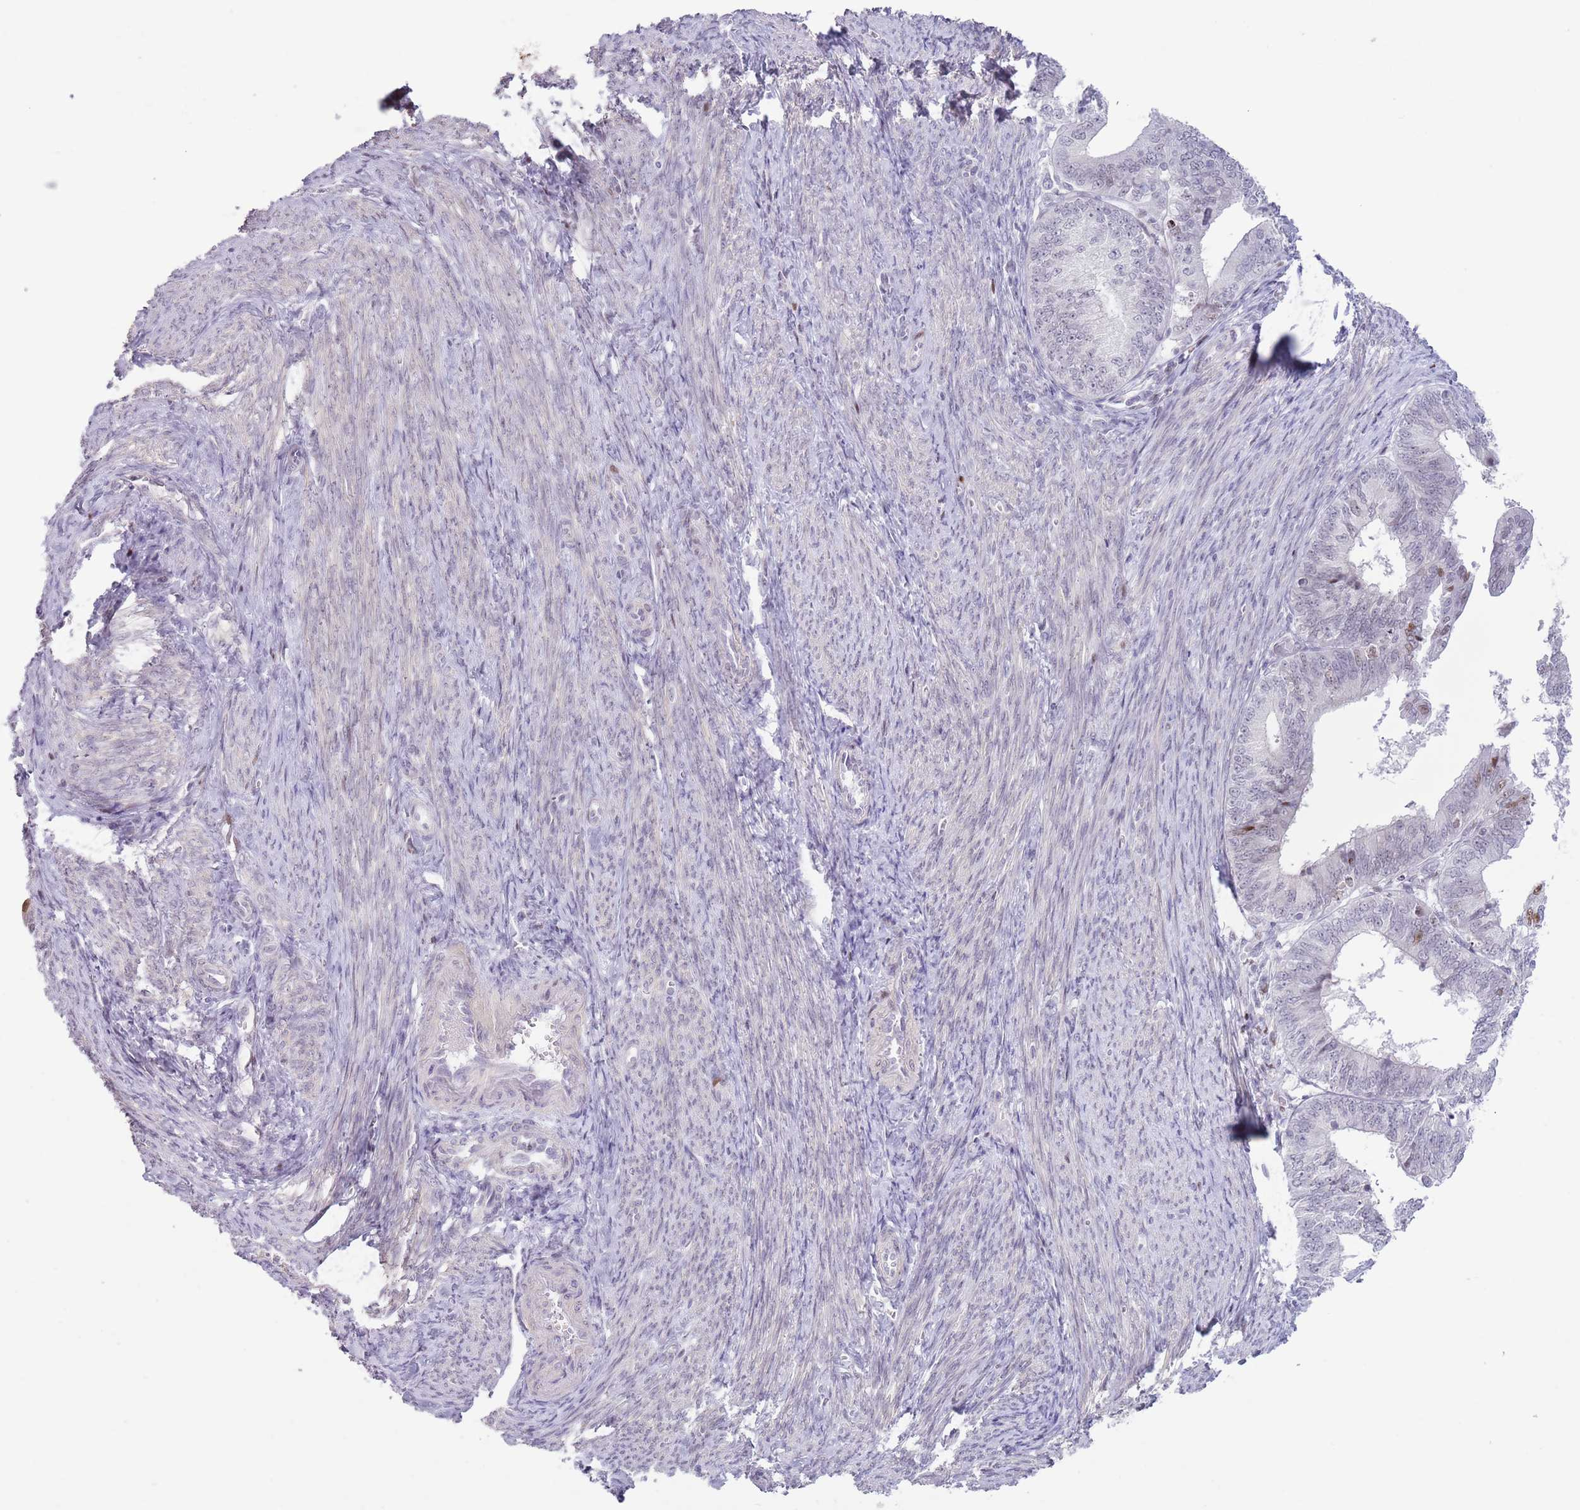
{"staining": {"intensity": "negative", "quantity": "none", "location": "none"}, "tissue": "endometrial cancer", "cell_type": "Tumor cells", "image_type": "cancer", "snomed": [{"axis": "morphology", "description": "Adenocarcinoma, NOS"}, {"axis": "topography", "description": "Endometrium"}], "caption": "Immunohistochemistry (IHC) photomicrograph of neoplastic tissue: adenocarcinoma (endometrial) stained with DAB (3,3'-diaminobenzidine) reveals no significant protein staining in tumor cells. The staining was performed using DAB (3,3'-diaminobenzidine) to visualize the protein expression in brown, while the nuclei were stained in blue with hematoxylin (Magnification: 20x).", "gene": "MFSD10", "patient": {"sex": "female", "age": 56}}